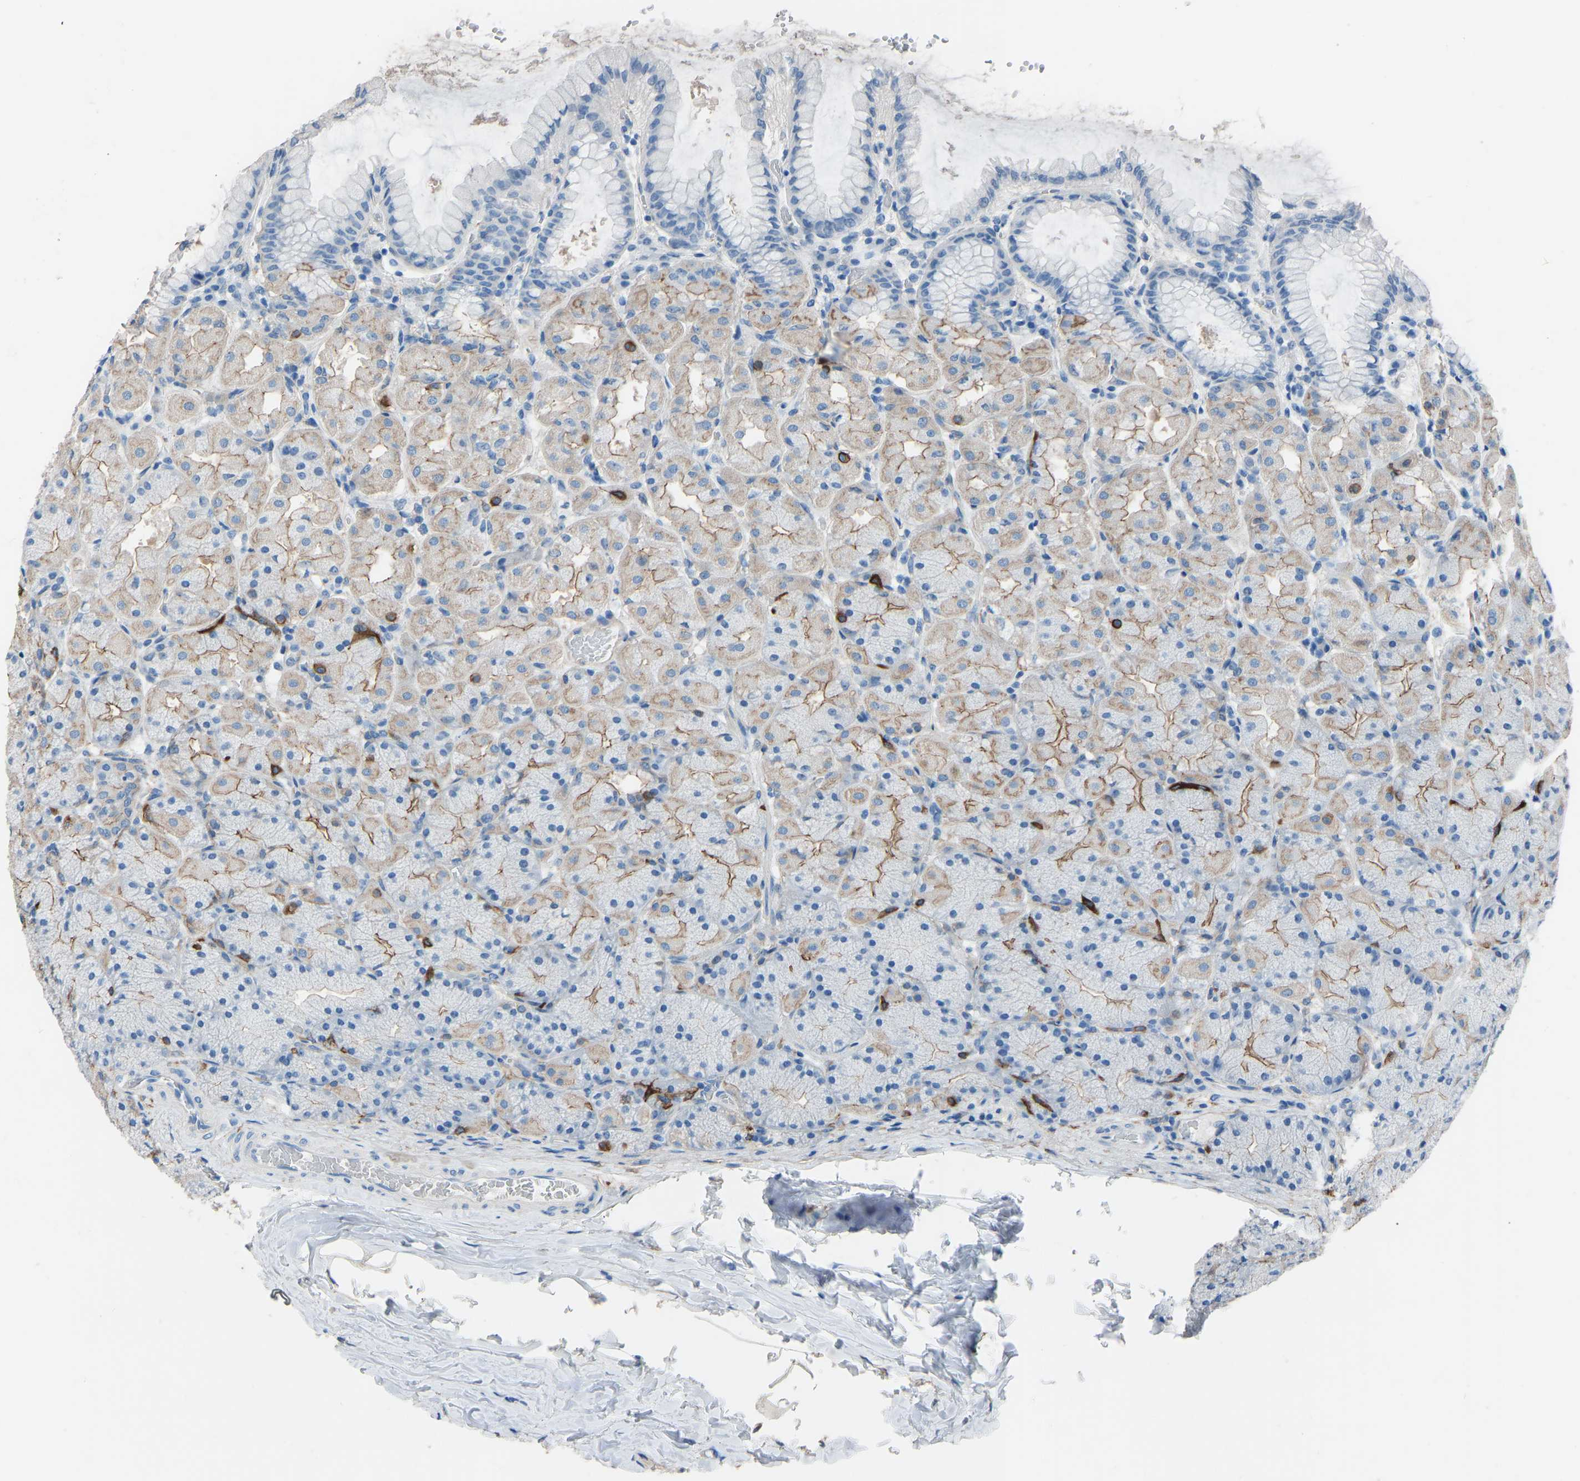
{"staining": {"intensity": "moderate", "quantity": "<25%", "location": "cytoplasmic/membranous"}, "tissue": "stomach", "cell_type": "Glandular cells", "image_type": "normal", "snomed": [{"axis": "morphology", "description": "Normal tissue, NOS"}, {"axis": "topography", "description": "Stomach, upper"}], "caption": "A high-resolution histopathology image shows immunohistochemistry staining of benign stomach, which shows moderate cytoplasmic/membranous staining in approximately <25% of glandular cells.", "gene": "MYH10", "patient": {"sex": "female", "age": 56}}